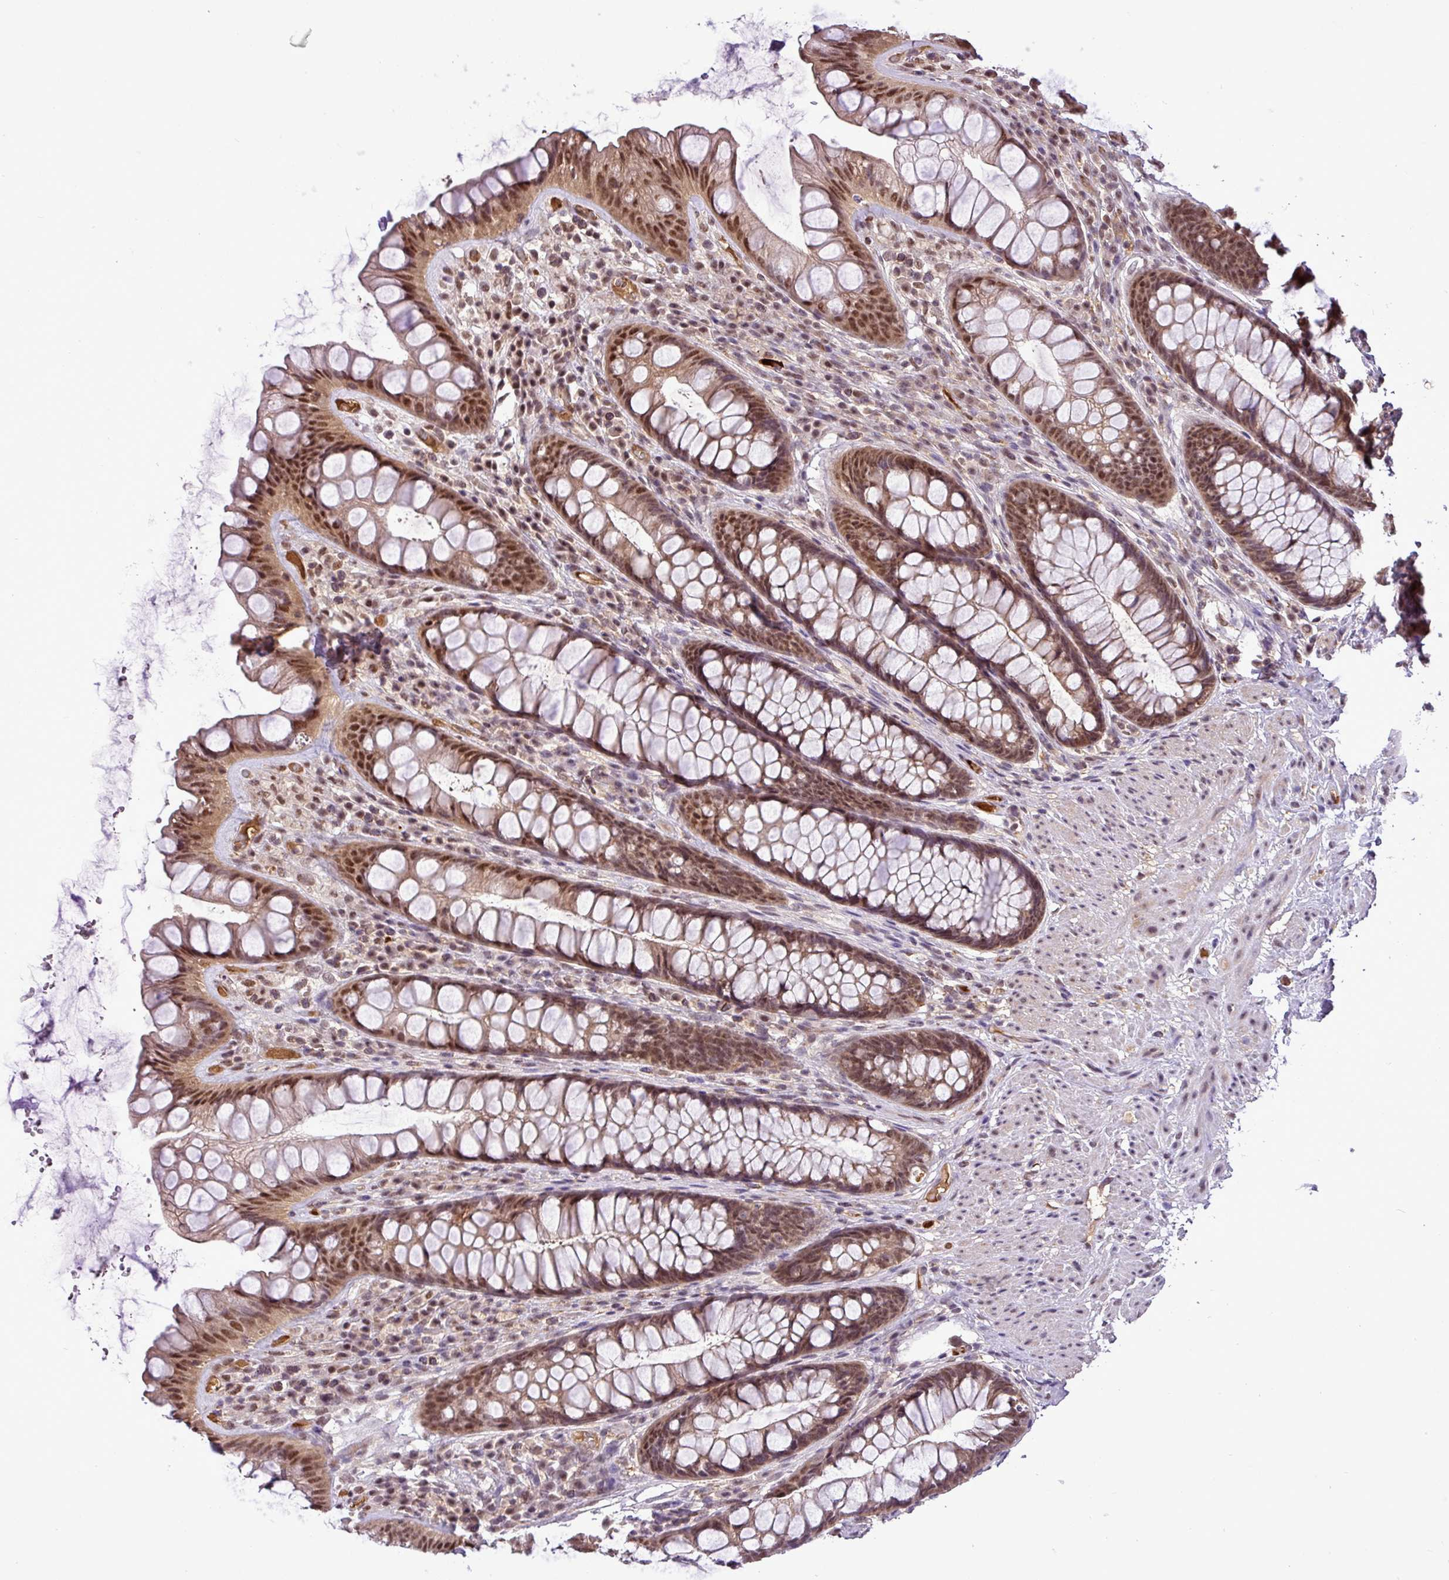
{"staining": {"intensity": "moderate", "quantity": ">75%", "location": "cytoplasmic/membranous,nuclear"}, "tissue": "rectum", "cell_type": "Glandular cells", "image_type": "normal", "snomed": [{"axis": "morphology", "description": "Normal tissue, NOS"}, {"axis": "topography", "description": "Rectum"}], "caption": "Immunohistochemical staining of unremarkable rectum reveals >75% levels of moderate cytoplasmic/membranous,nuclear protein positivity in approximately >75% of glandular cells. (IHC, brightfield microscopy, high magnification).", "gene": "MFHAS1", "patient": {"sex": "male", "age": 74}}